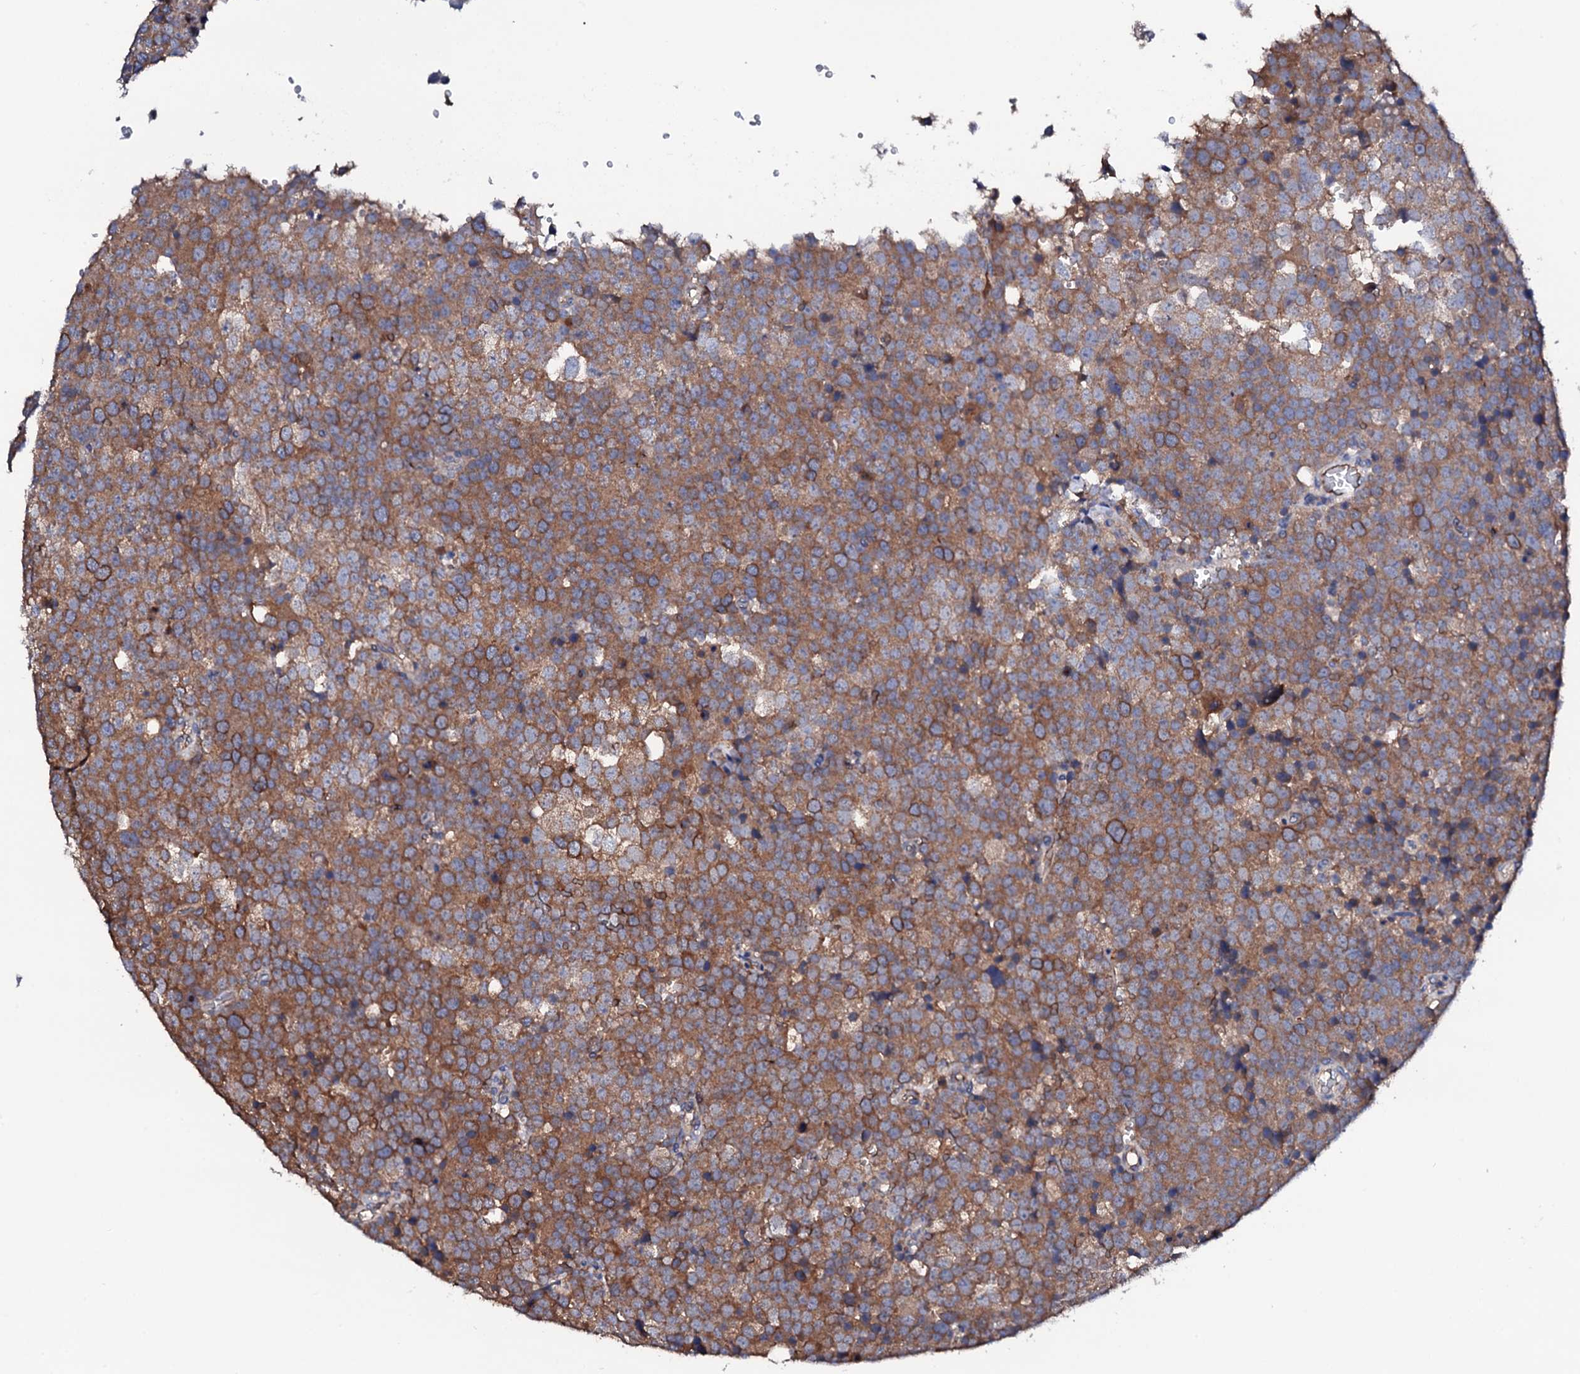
{"staining": {"intensity": "moderate", "quantity": ">75%", "location": "cytoplasmic/membranous"}, "tissue": "testis cancer", "cell_type": "Tumor cells", "image_type": "cancer", "snomed": [{"axis": "morphology", "description": "Seminoma, NOS"}, {"axis": "topography", "description": "Testis"}], "caption": "High-magnification brightfield microscopy of testis seminoma stained with DAB (3,3'-diaminobenzidine) (brown) and counterstained with hematoxylin (blue). tumor cells exhibit moderate cytoplasmic/membranous staining is present in approximately>75% of cells. (brown staining indicates protein expression, while blue staining denotes nuclei).", "gene": "TCAF2", "patient": {"sex": "male", "age": 71}}